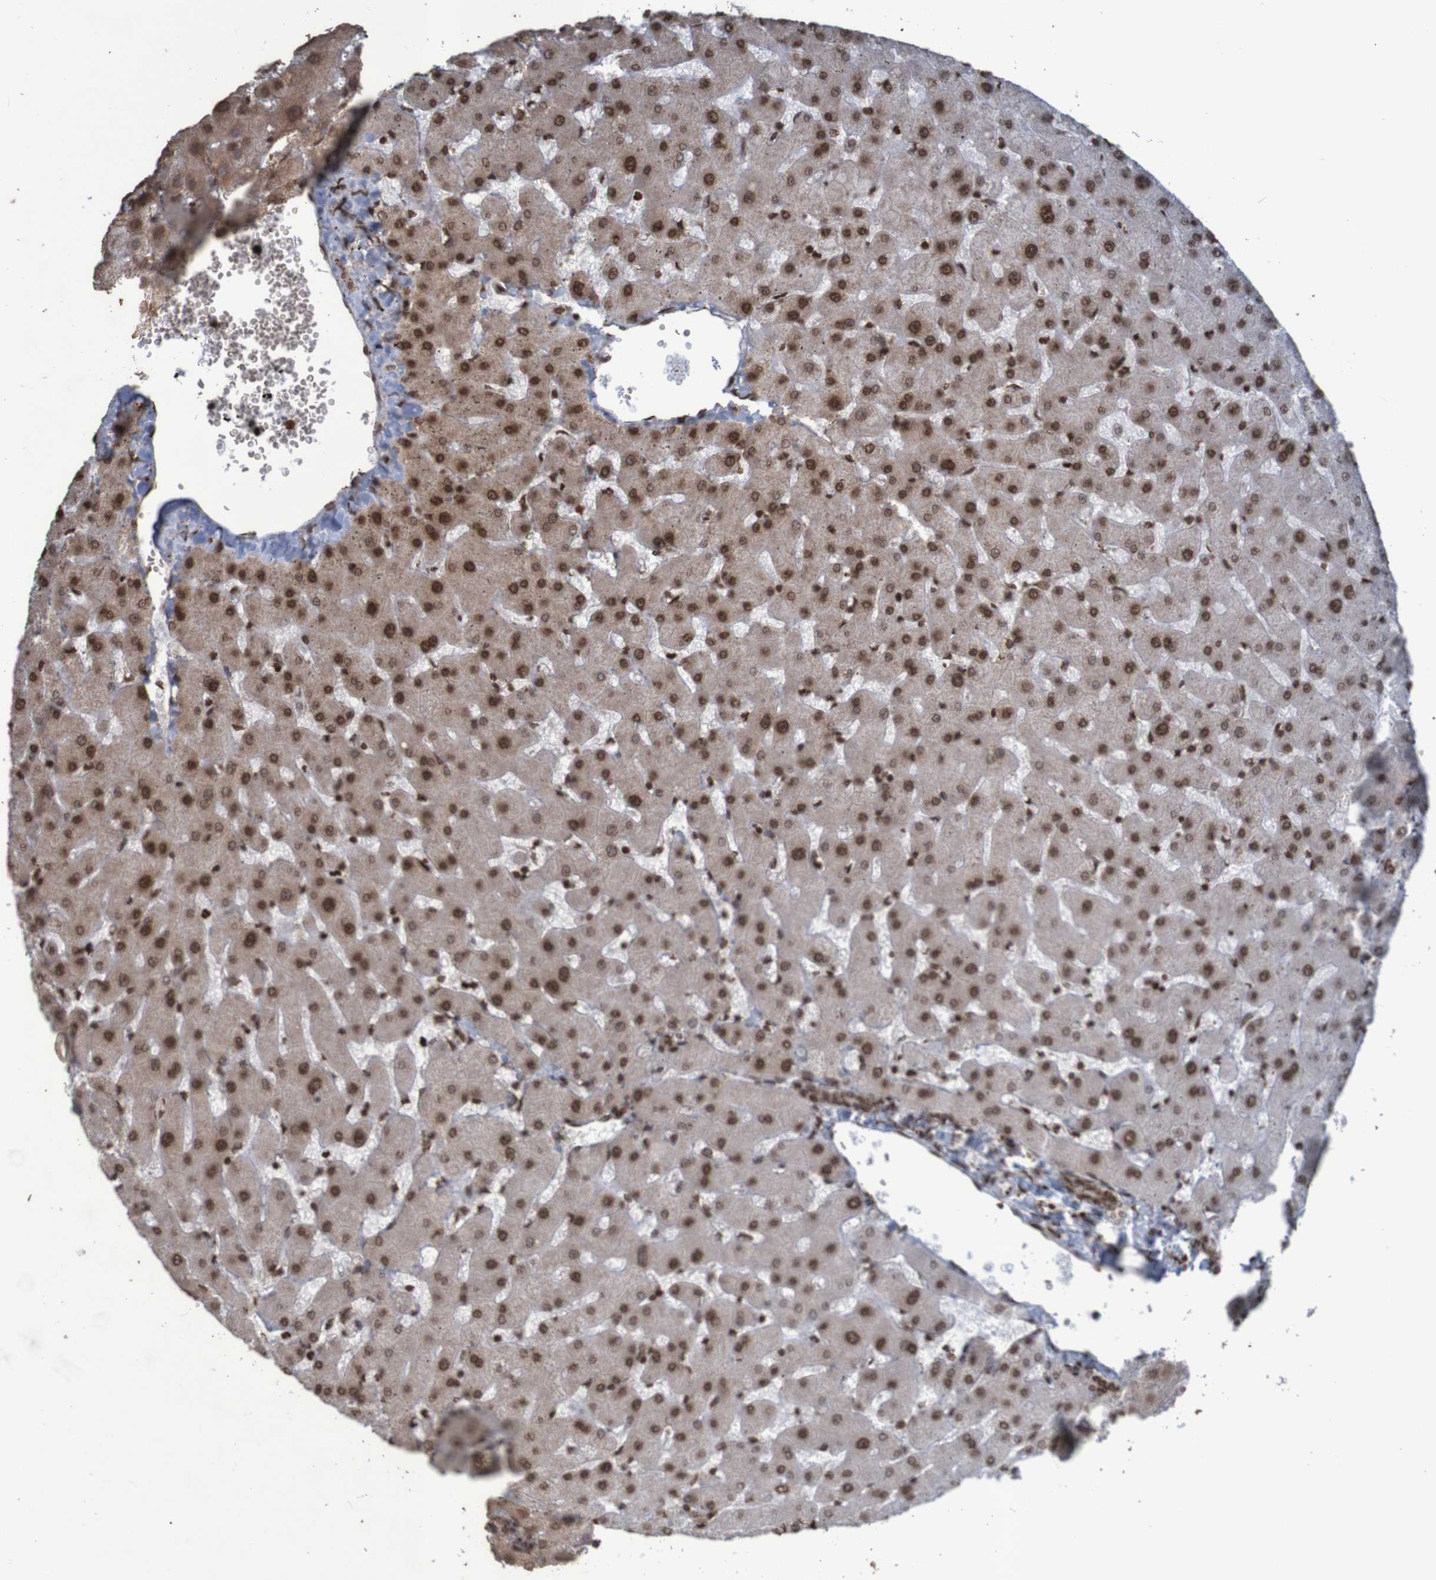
{"staining": {"intensity": "strong", "quantity": ">75%", "location": "nuclear"}, "tissue": "liver", "cell_type": "Cholangiocytes", "image_type": "normal", "snomed": [{"axis": "morphology", "description": "Normal tissue, NOS"}, {"axis": "topography", "description": "Liver"}], "caption": "Protein analysis of benign liver shows strong nuclear staining in approximately >75% of cholangiocytes.", "gene": "GFI1", "patient": {"sex": "female", "age": 63}}